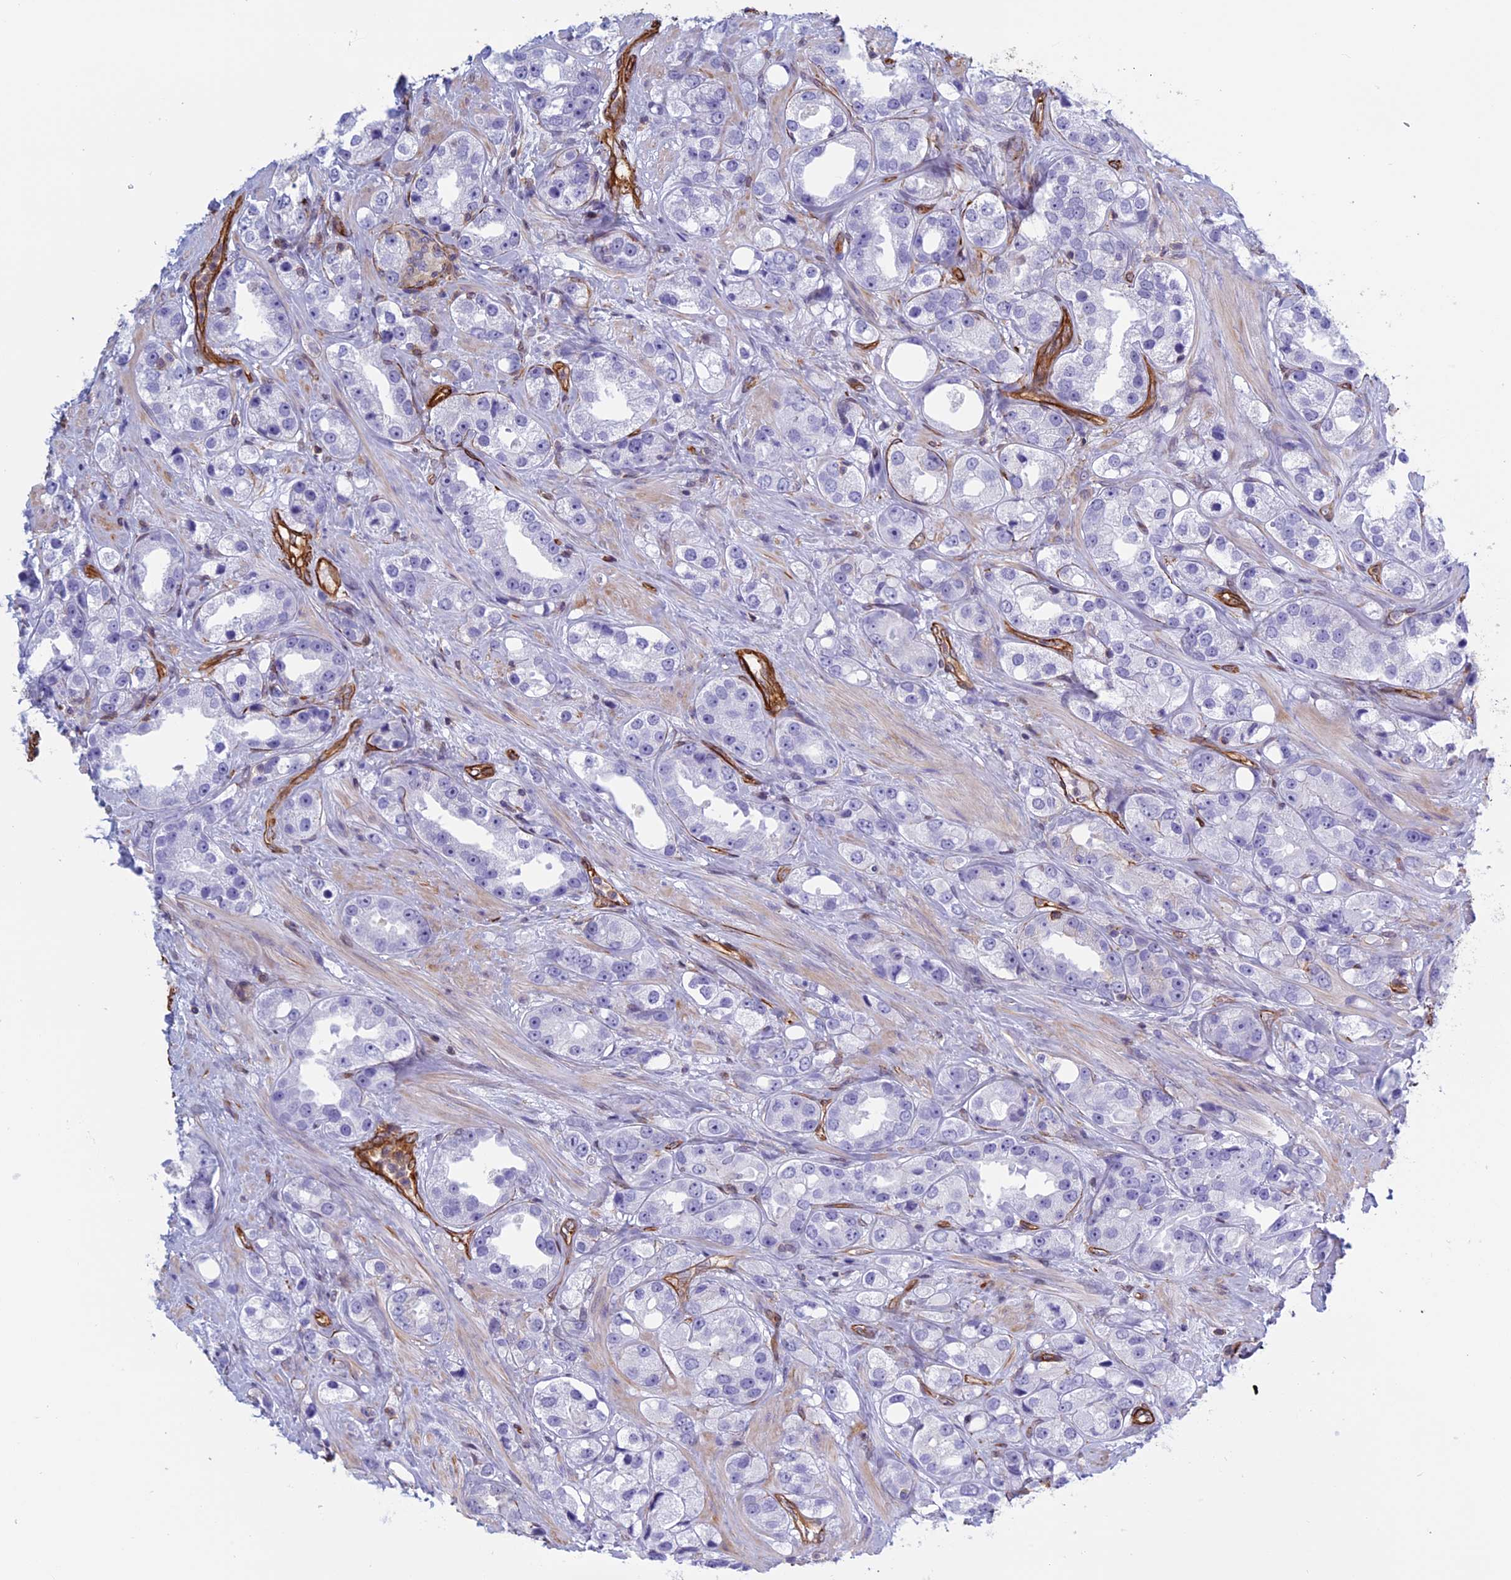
{"staining": {"intensity": "negative", "quantity": "none", "location": "none"}, "tissue": "prostate cancer", "cell_type": "Tumor cells", "image_type": "cancer", "snomed": [{"axis": "morphology", "description": "Adenocarcinoma, NOS"}, {"axis": "topography", "description": "Prostate"}], "caption": "The histopathology image shows no significant positivity in tumor cells of prostate cancer (adenocarcinoma).", "gene": "ANGPTL2", "patient": {"sex": "male", "age": 79}}